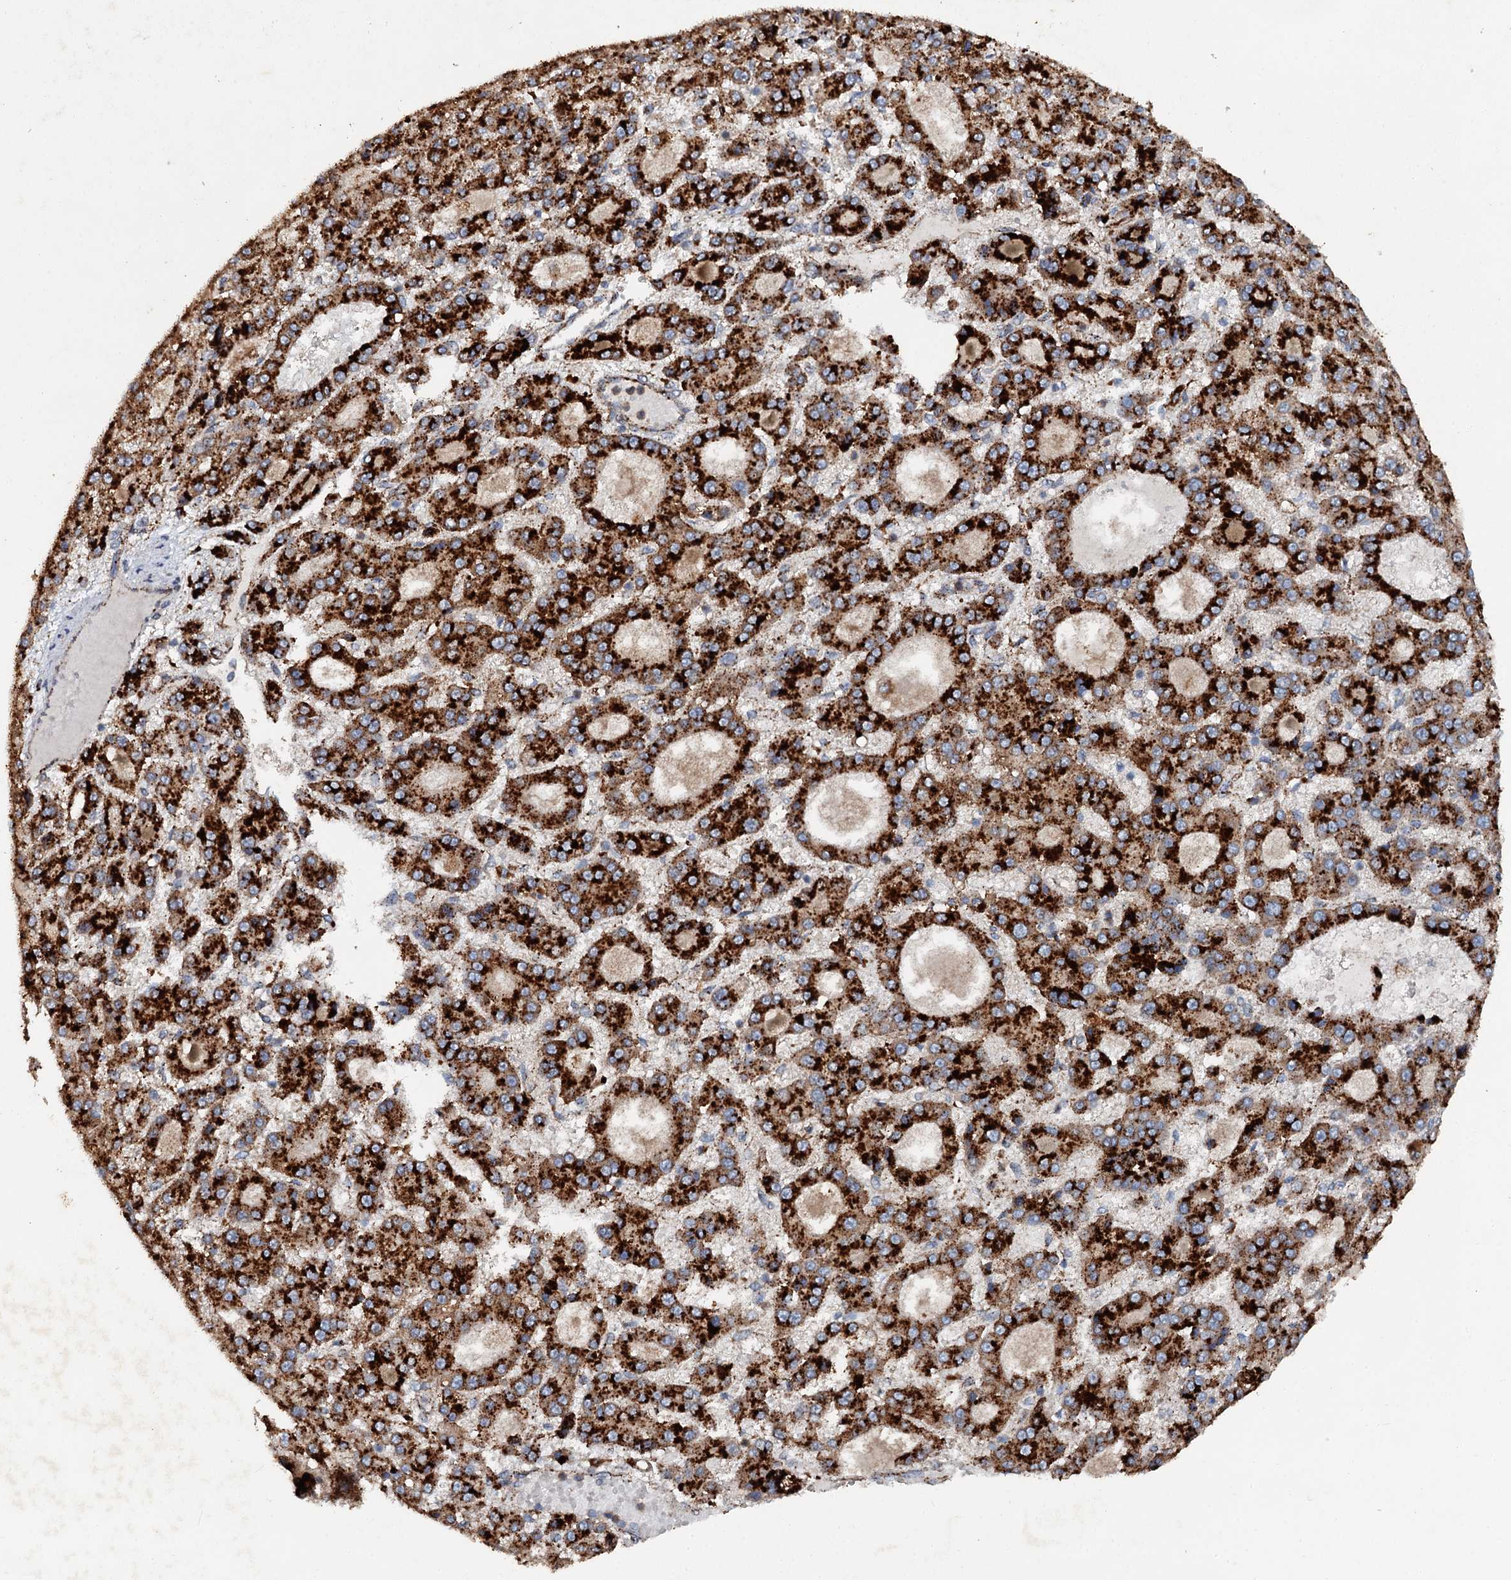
{"staining": {"intensity": "strong", "quantity": ">75%", "location": "cytoplasmic/membranous"}, "tissue": "liver cancer", "cell_type": "Tumor cells", "image_type": "cancer", "snomed": [{"axis": "morphology", "description": "Carcinoma, Hepatocellular, NOS"}, {"axis": "topography", "description": "Liver"}], "caption": "An image of human liver hepatocellular carcinoma stained for a protein shows strong cytoplasmic/membranous brown staining in tumor cells.", "gene": "GBA1", "patient": {"sex": "male", "age": 70}}